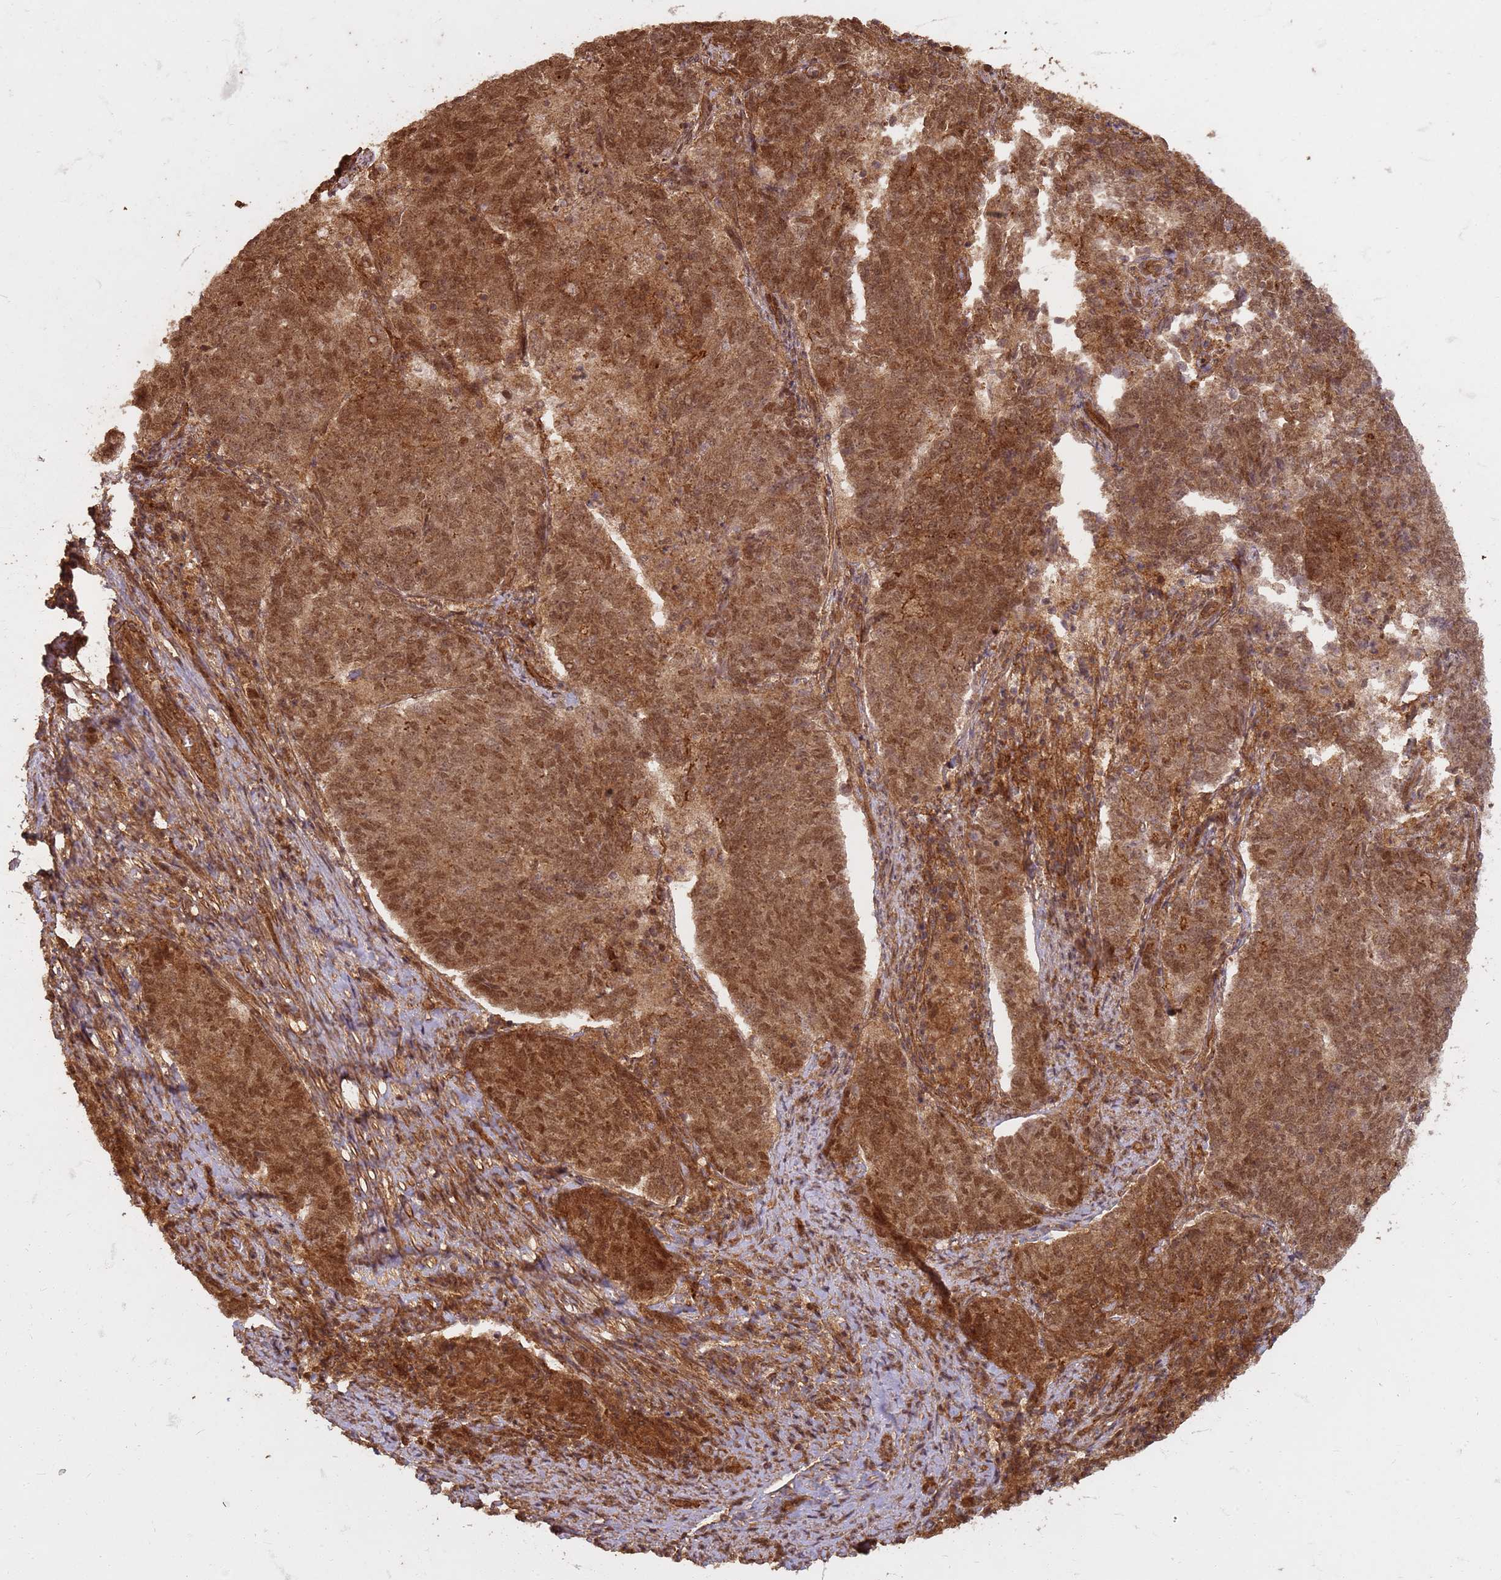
{"staining": {"intensity": "moderate", "quantity": ">75%", "location": "cytoplasmic/membranous,nuclear"}, "tissue": "endometrial cancer", "cell_type": "Tumor cells", "image_type": "cancer", "snomed": [{"axis": "morphology", "description": "Adenocarcinoma, NOS"}, {"axis": "topography", "description": "Endometrium"}], "caption": "An immunohistochemistry (IHC) photomicrograph of neoplastic tissue is shown. Protein staining in brown highlights moderate cytoplasmic/membranous and nuclear positivity in endometrial cancer within tumor cells.", "gene": "KIF26A", "patient": {"sex": "female", "age": 80}}